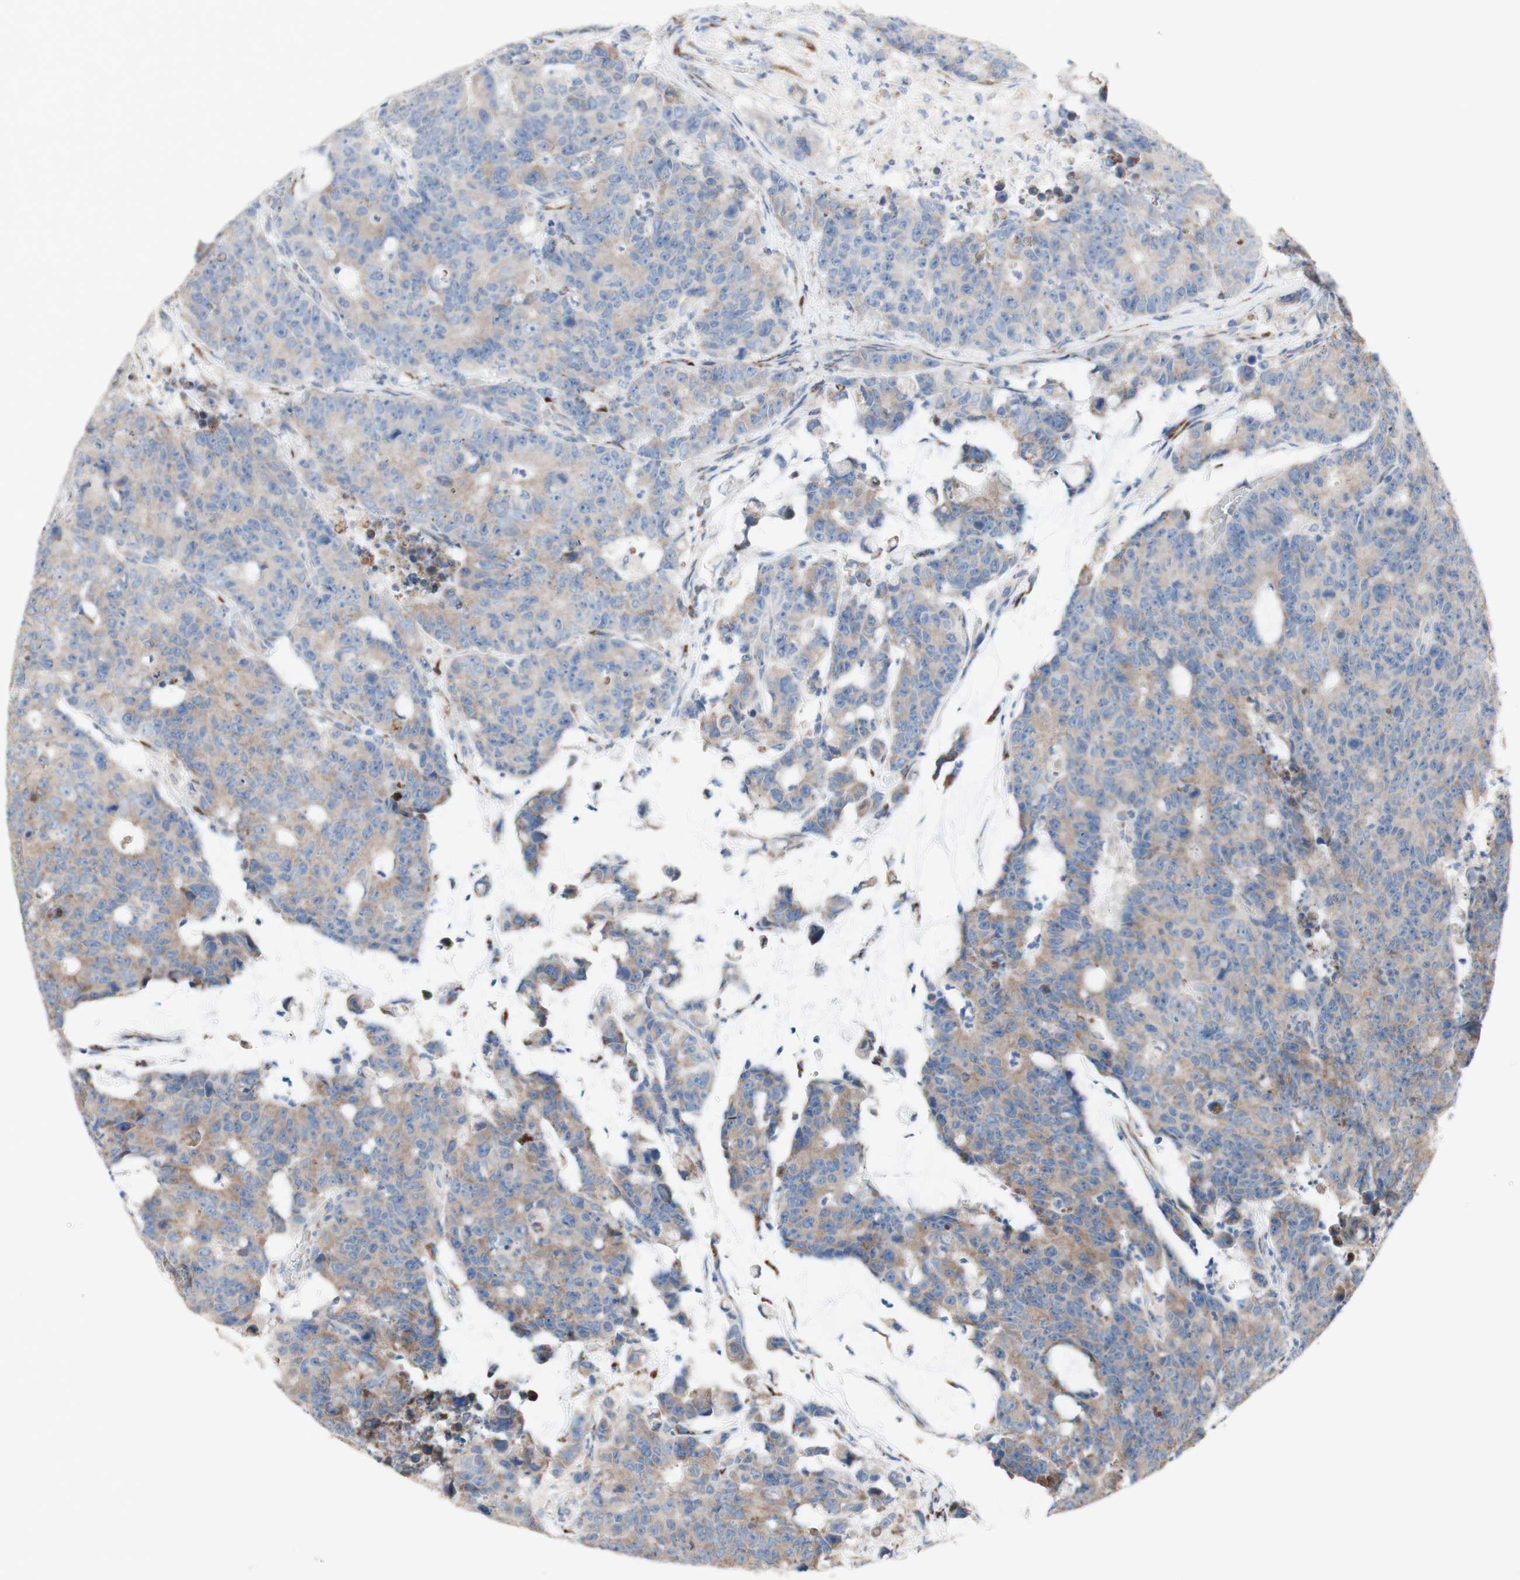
{"staining": {"intensity": "moderate", "quantity": ">75%", "location": "cytoplasmic/membranous"}, "tissue": "colorectal cancer", "cell_type": "Tumor cells", "image_type": "cancer", "snomed": [{"axis": "morphology", "description": "Adenocarcinoma, NOS"}, {"axis": "topography", "description": "Colon"}], "caption": "The immunohistochemical stain shows moderate cytoplasmic/membranous staining in tumor cells of adenocarcinoma (colorectal) tissue.", "gene": "AGPAT5", "patient": {"sex": "female", "age": 86}}